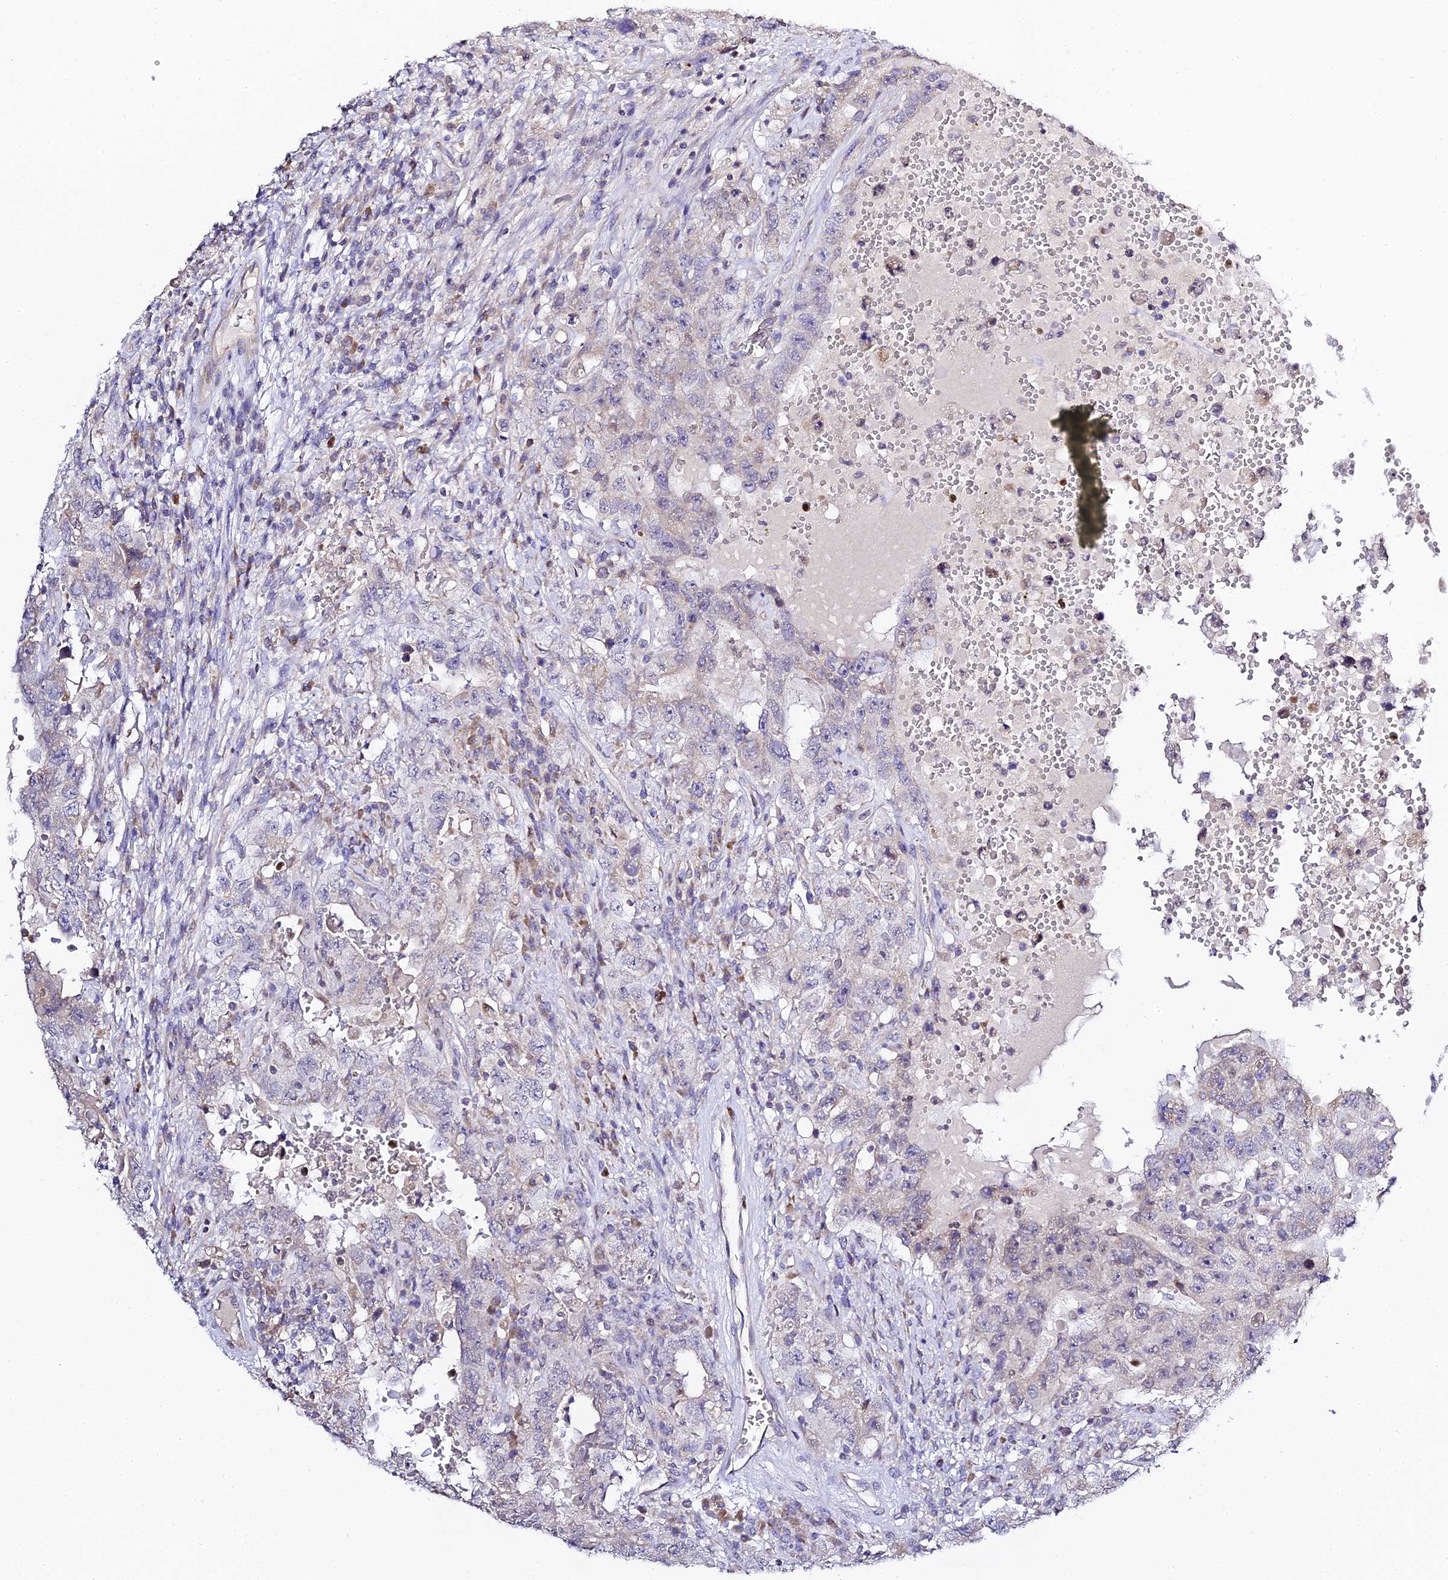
{"staining": {"intensity": "negative", "quantity": "none", "location": "none"}, "tissue": "testis cancer", "cell_type": "Tumor cells", "image_type": "cancer", "snomed": [{"axis": "morphology", "description": "Carcinoma, Embryonal, NOS"}, {"axis": "topography", "description": "Testis"}], "caption": "Tumor cells are negative for brown protein staining in embryonal carcinoma (testis). Brightfield microscopy of immunohistochemistry stained with DAB (brown) and hematoxylin (blue), captured at high magnification.", "gene": "SERP1", "patient": {"sex": "male", "age": 26}}